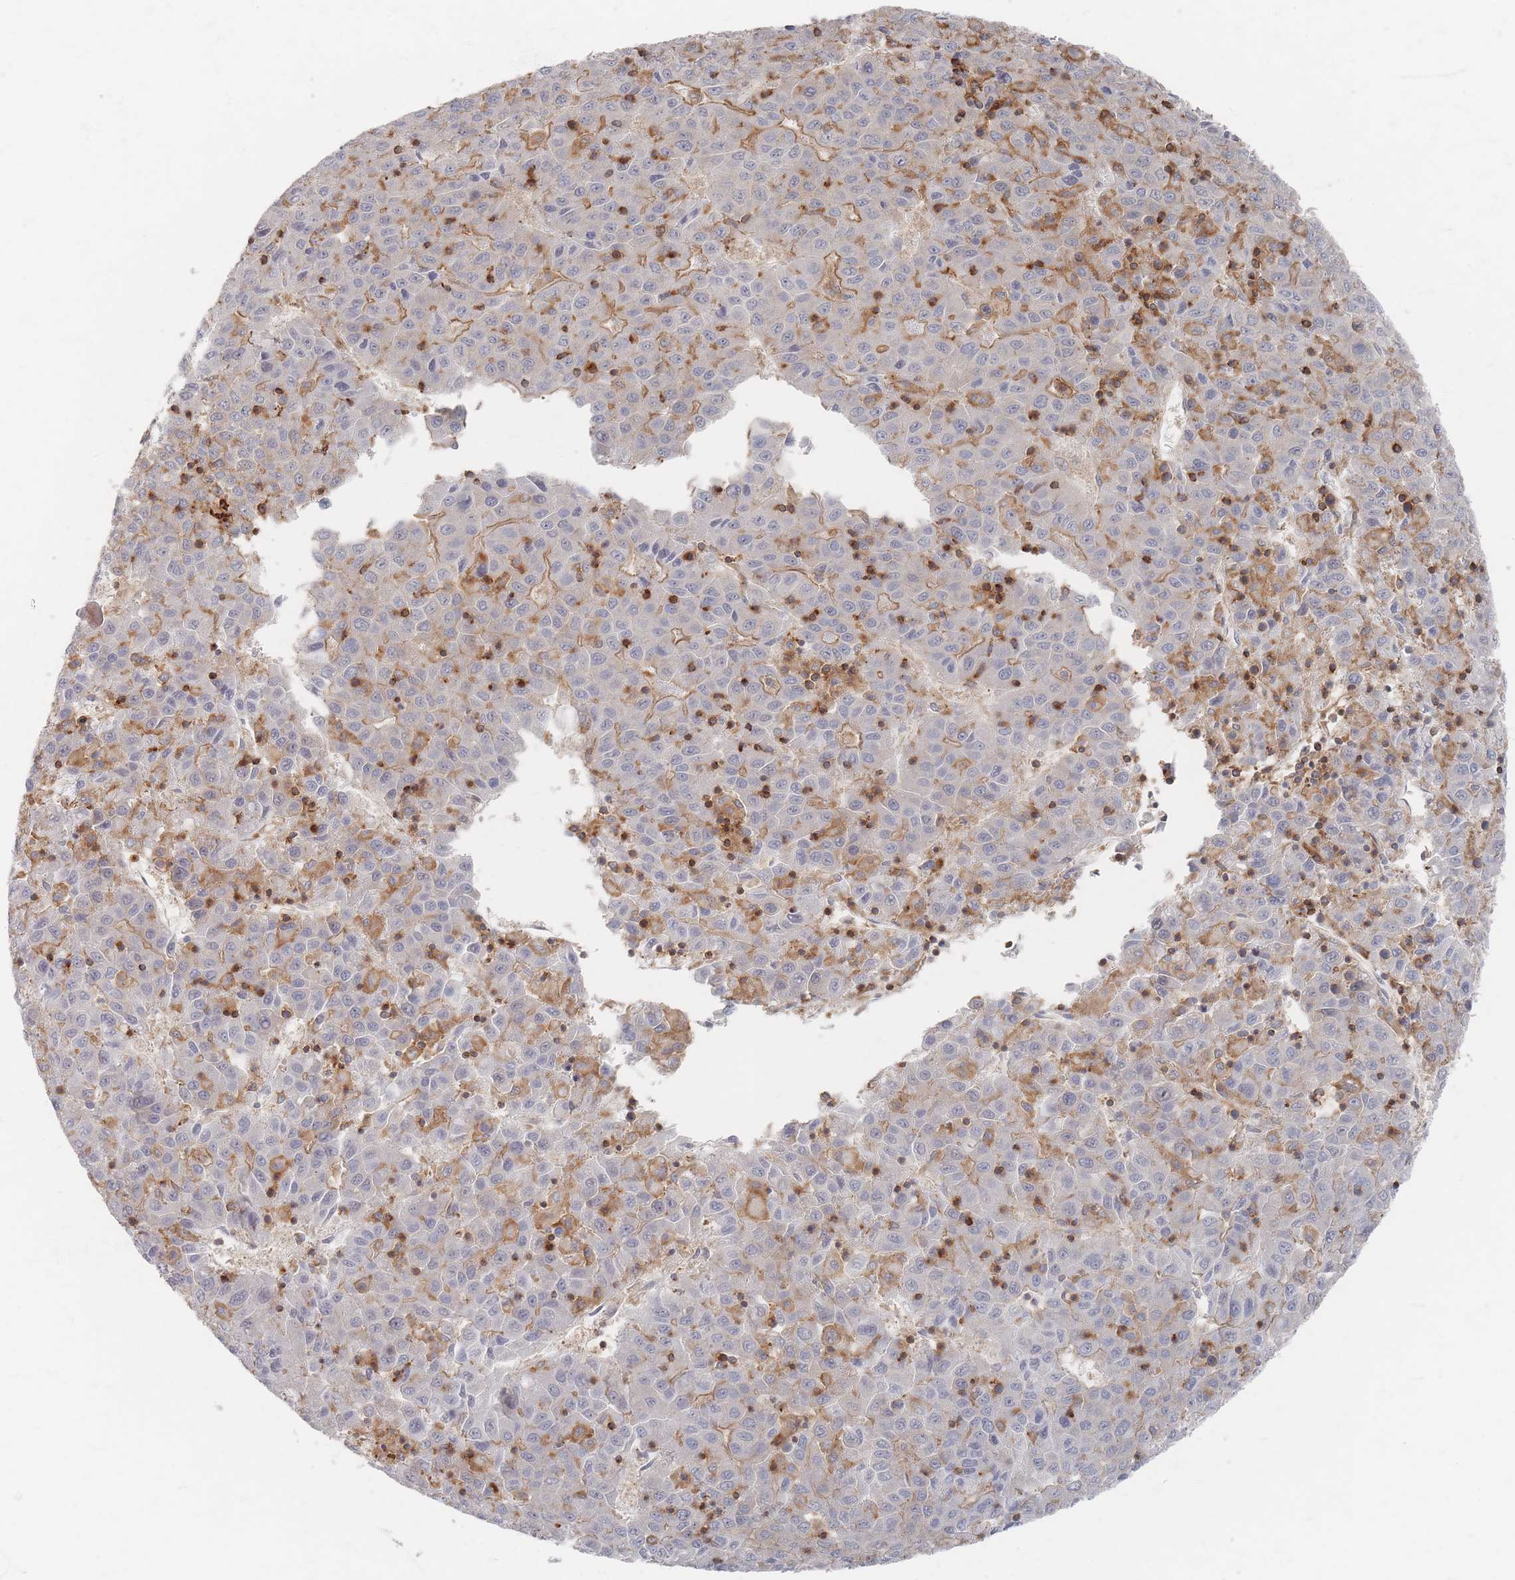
{"staining": {"intensity": "moderate", "quantity": "25%-75%", "location": "cytoplasmic/membranous"}, "tissue": "liver cancer", "cell_type": "Tumor cells", "image_type": "cancer", "snomed": [{"axis": "morphology", "description": "Carcinoma, Hepatocellular, NOS"}, {"axis": "topography", "description": "Liver"}], "caption": "IHC (DAB (3,3'-diaminobenzidine)) staining of human liver cancer shows moderate cytoplasmic/membranous protein positivity in approximately 25%-75% of tumor cells.", "gene": "ZNF852", "patient": {"sex": "female", "age": 53}}